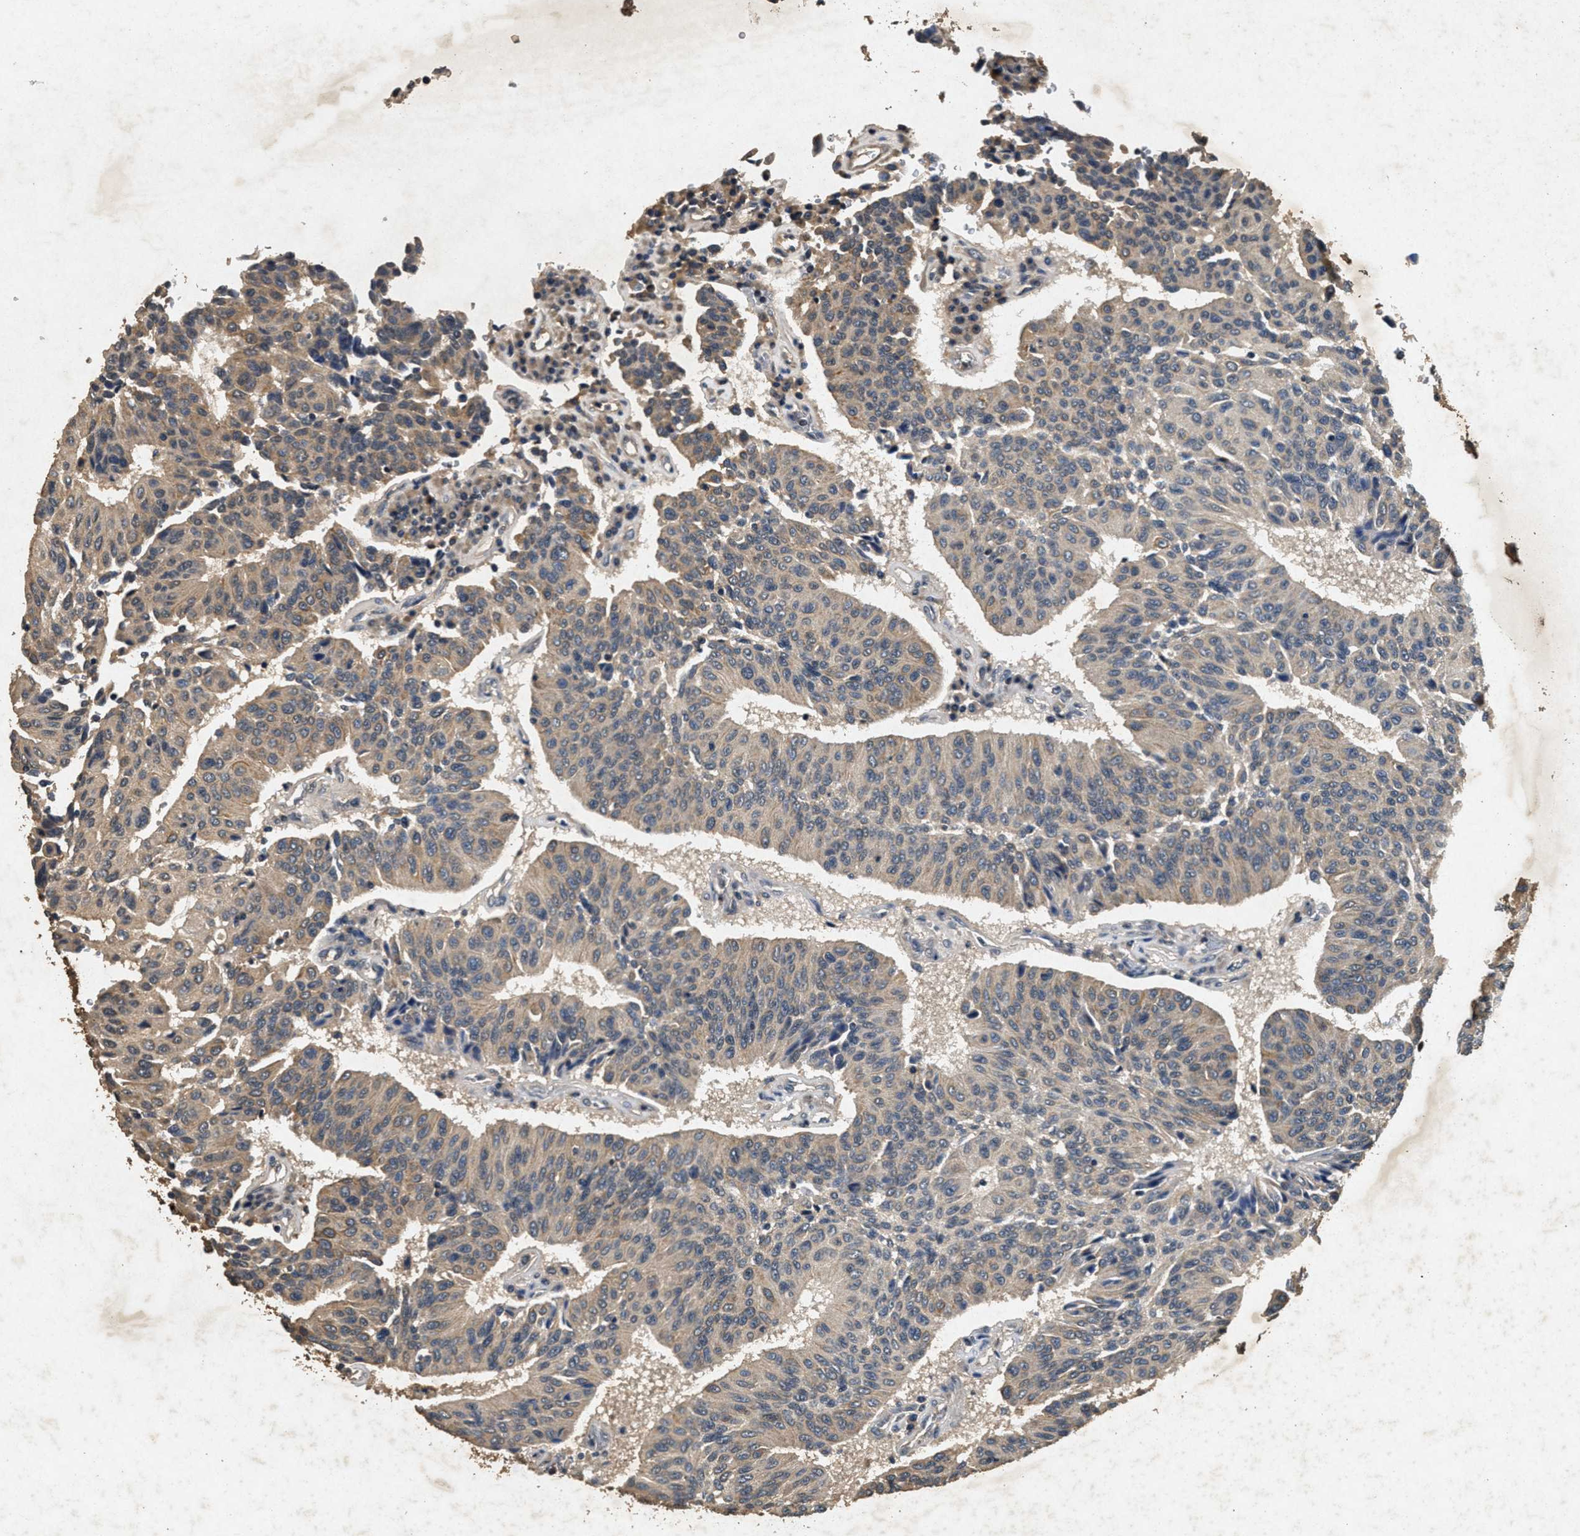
{"staining": {"intensity": "weak", "quantity": ">75%", "location": "cytoplasmic/membranous"}, "tissue": "urothelial cancer", "cell_type": "Tumor cells", "image_type": "cancer", "snomed": [{"axis": "morphology", "description": "Urothelial carcinoma, High grade"}, {"axis": "topography", "description": "Urinary bladder"}], "caption": "An immunohistochemistry image of tumor tissue is shown. Protein staining in brown highlights weak cytoplasmic/membranous positivity in urothelial carcinoma (high-grade) within tumor cells.", "gene": "PPP1CC", "patient": {"sex": "male", "age": 66}}